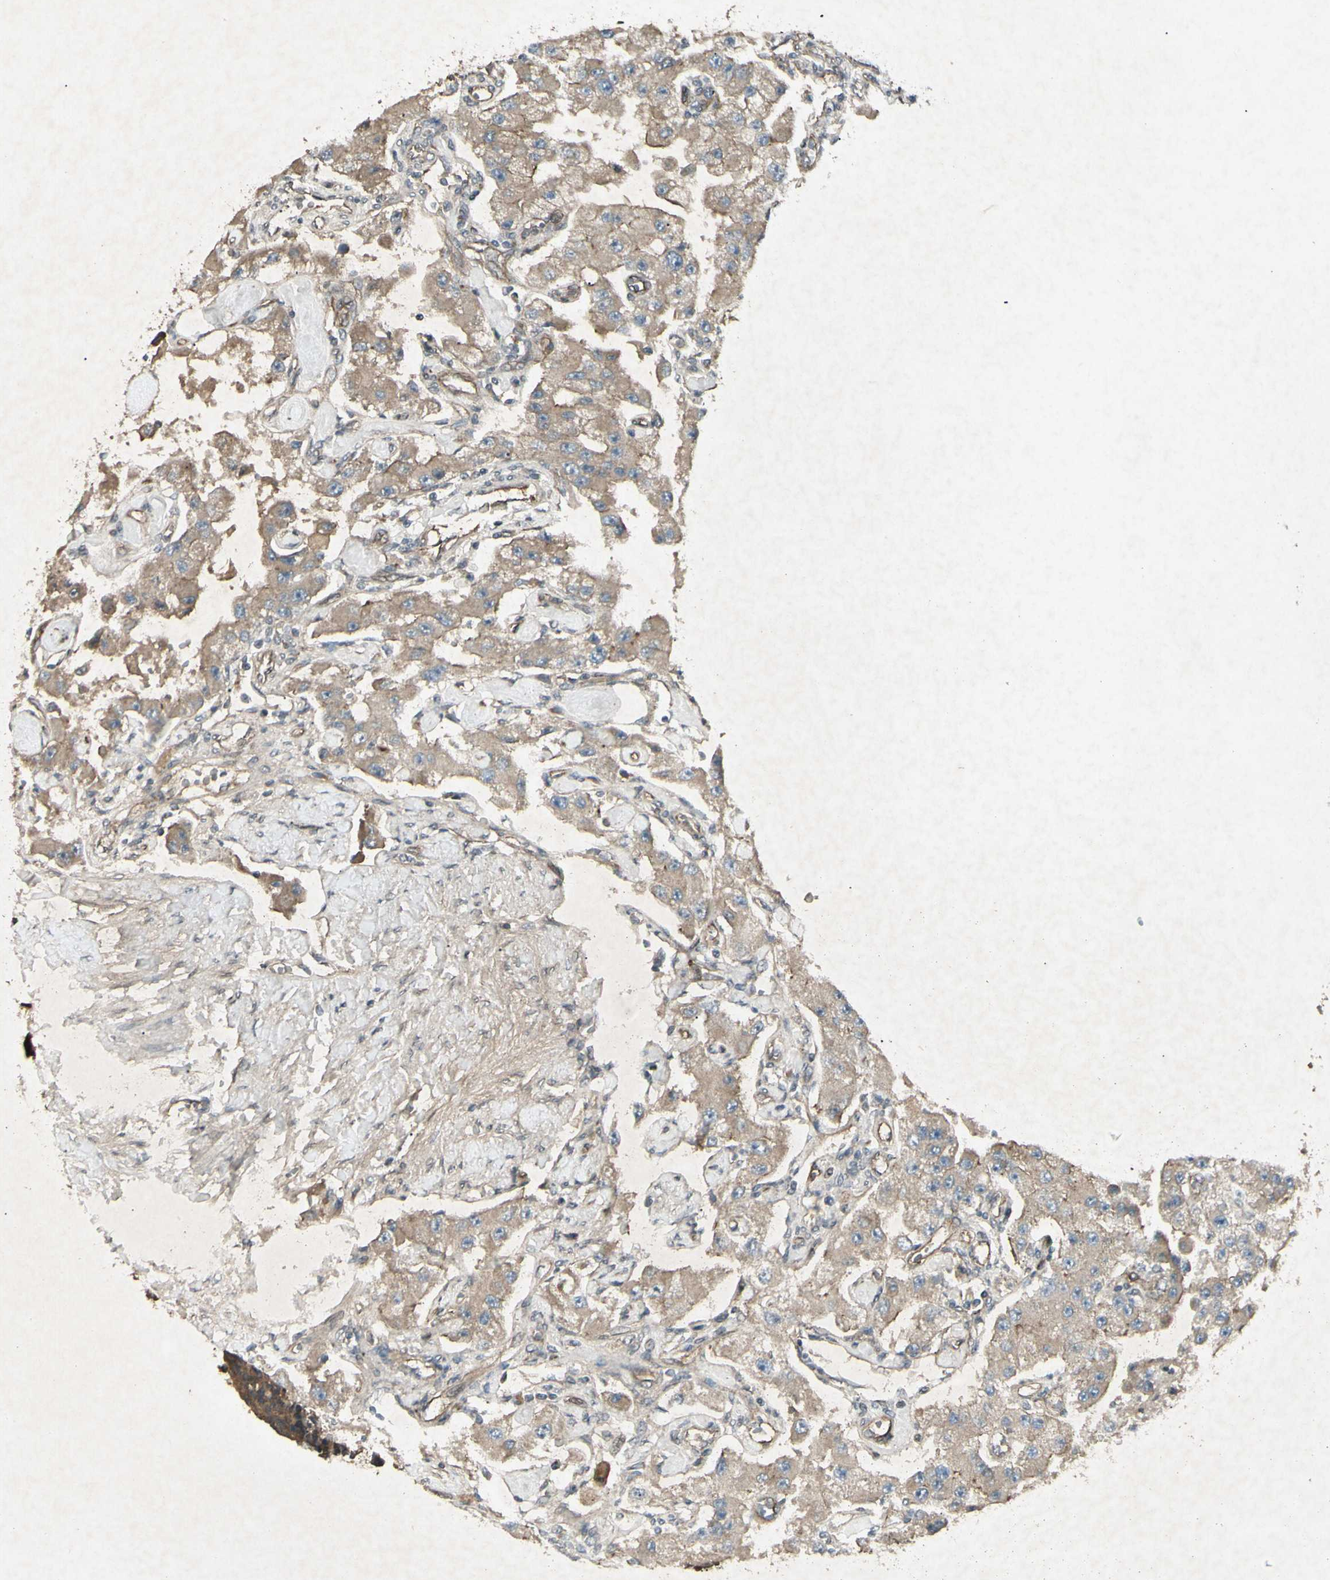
{"staining": {"intensity": "weak", "quantity": ">75%", "location": "cytoplasmic/membranous"}, "tissue": "carcinoid", "cell_type": "Tumor cells", "image_type": "cancer", "snomed": [{"axis": "morphology", "description": "Carcinoid, malignant, NOS"}, {"axis": "topography", "description": "Pancreas"}], "caption": "Weak cytoplasmic/membranous positivity is seen in about >75% of tumor cells in carcinoid.", "gene": "JAG1", "patient": {"sex": "male", "age": 41}}